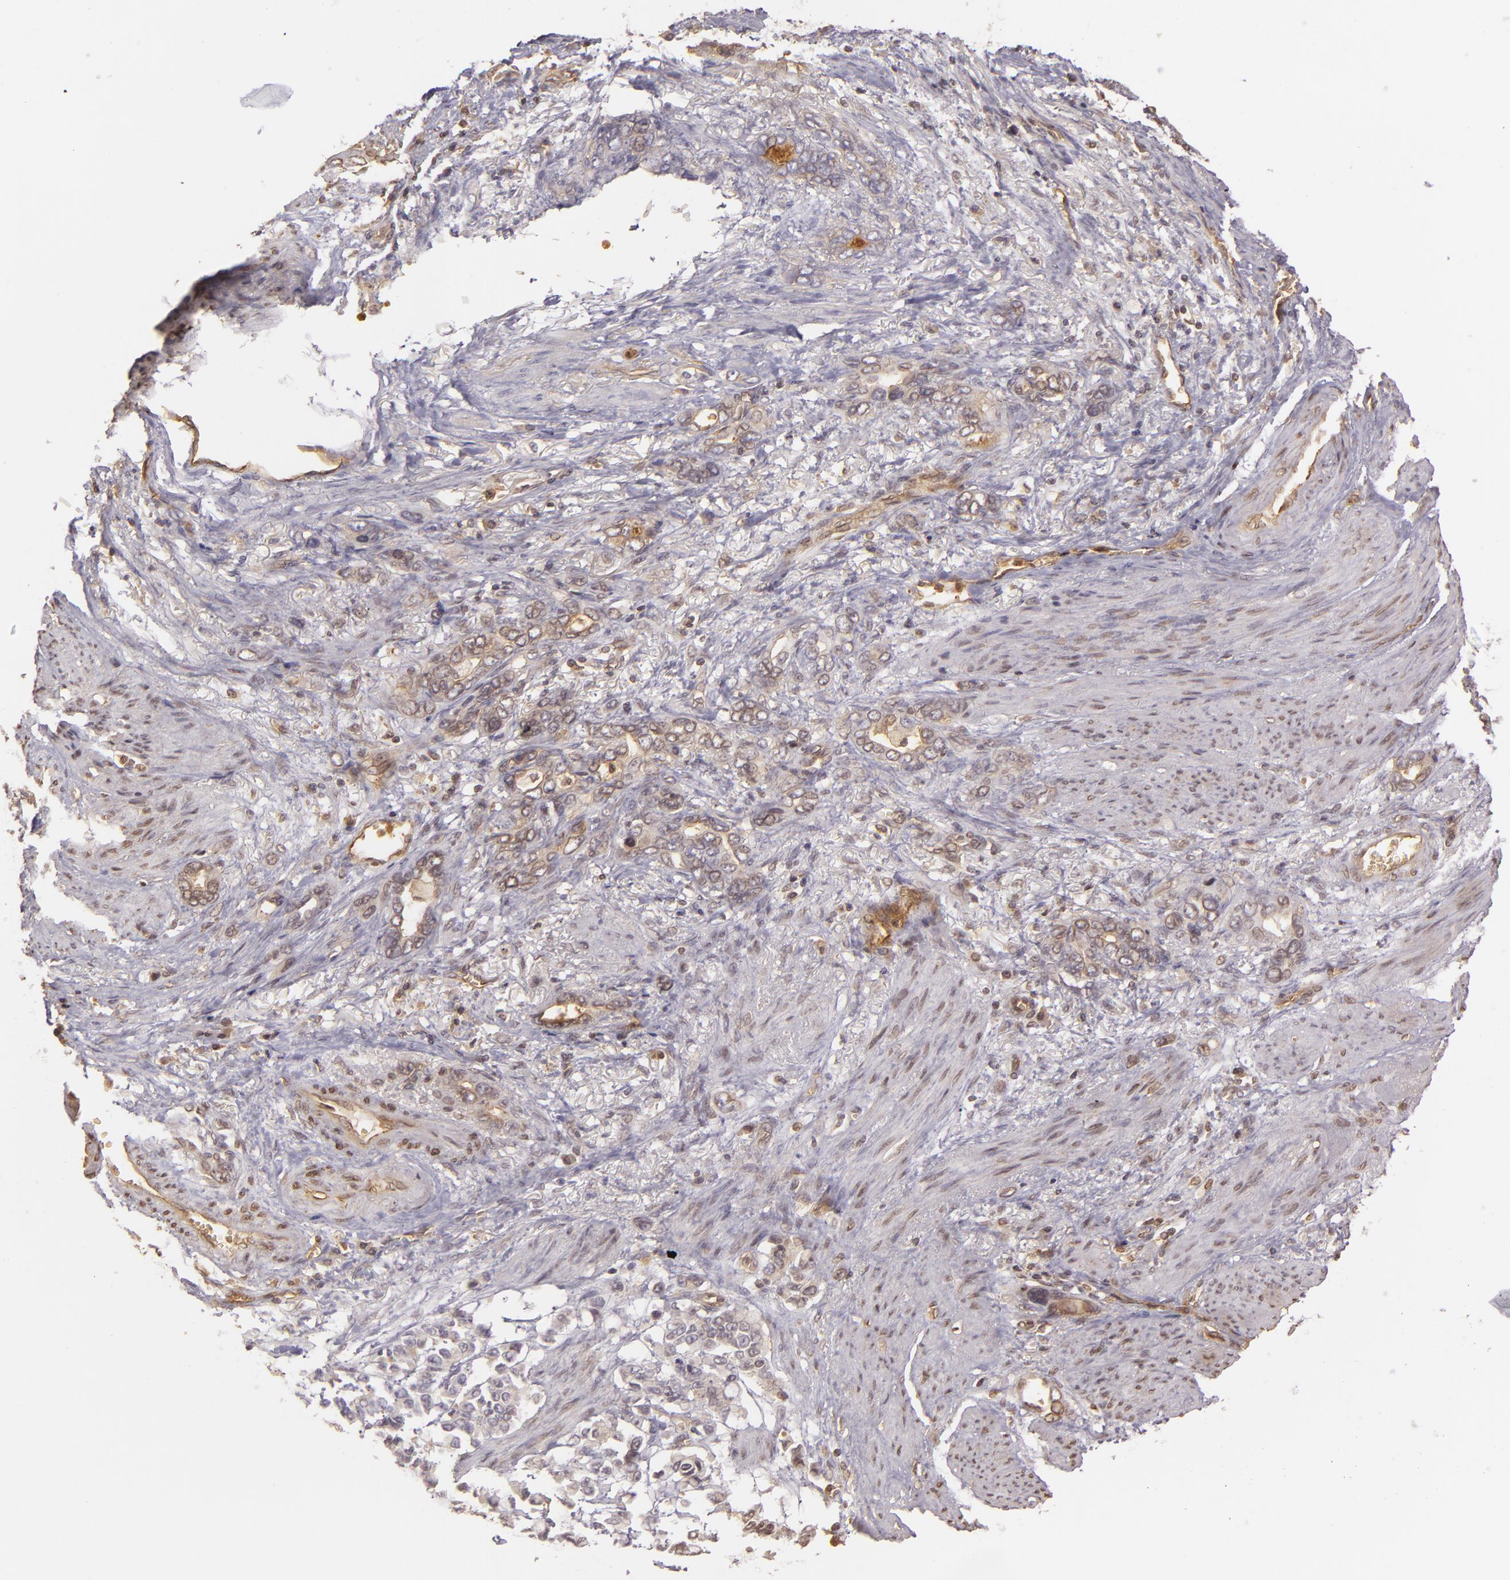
{"staining": {"intensity": "weak", "quantity": "<25%", "location": "nuclear"}, "tissue": "stomach cancer", "cell_type": "Tumor cells", "image_type": "cancer", "snomed": [{"axis": "morphology", "description": "Adenocarcinoma, NOS"}, {"axis": "topography", "description": "Stomach"}], "caption": "The histopathology image shows no staining of tumor cells in stomach cancer (adenocarcinoma). (DAB IHC visualized using brightfield microscopy, high magnification).", "gene": "CD59", "patient": {"sex": "male", "age": 78}}